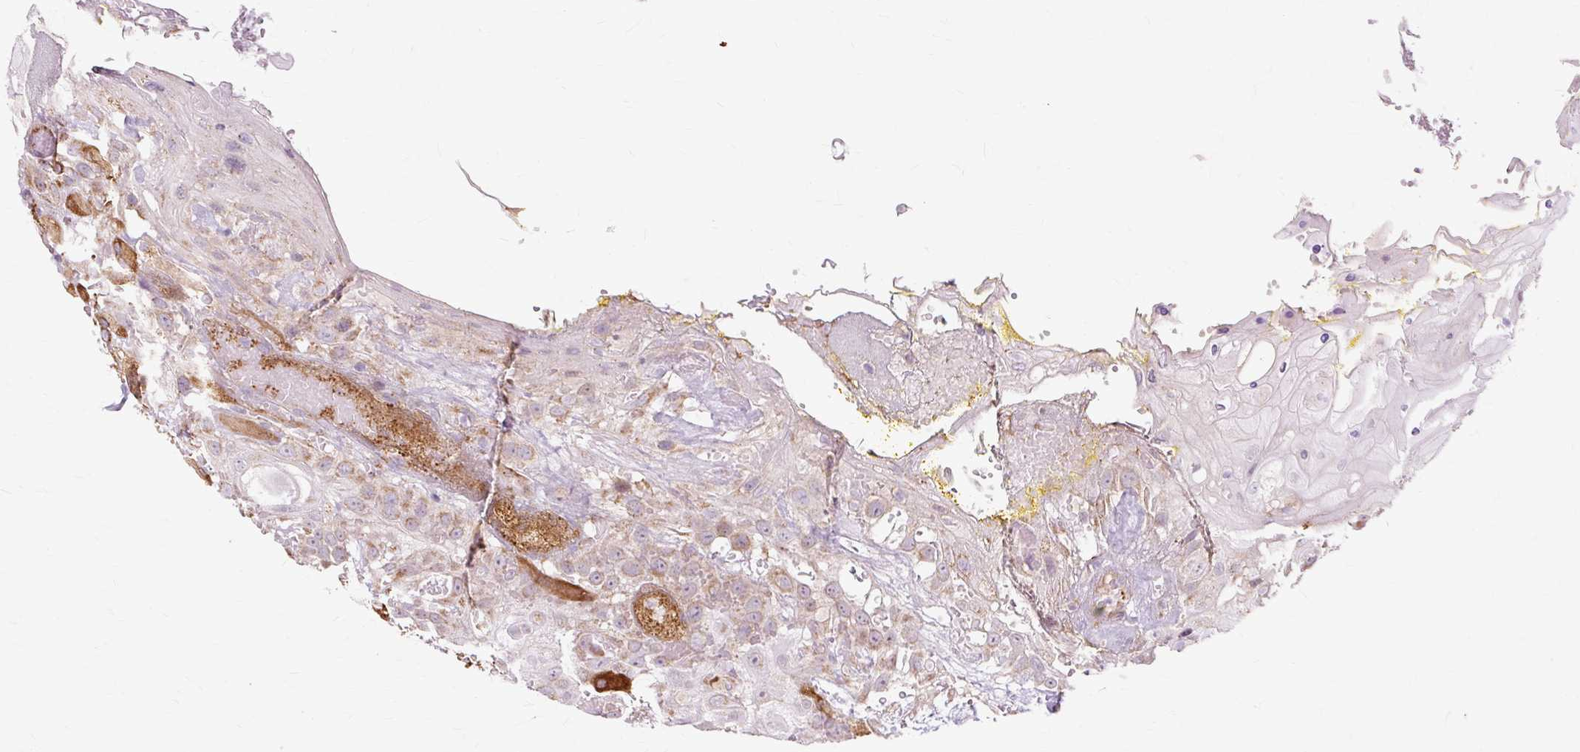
{"staining": {"intensity": "moderate", "quantity": ">75%", "location": "cytoplasmic/membranous"}, "tissue": "head and neck cancer", "cell_type": "Tumor cells", "image_type": "cancer", "snomed": [{"axis": "morphology", "description": "Squamous cell carcinoma, NOS"}, {"axis": "topography", "description": "Head-Neck"}], "caption": "The histopathology image demonstrates staining of head and neck cancer (squamous cell carcinoma), revealing moderate cytoplasmic/membranous protein positivity (brown color) within tumor cells. The staining is performed using DAB brown chromogen to label protein expression. The nuclei are counter-stained blue using hematoxylin.", "gene": "PDZD2", "patient": {"sex": "female", "age": 43}}